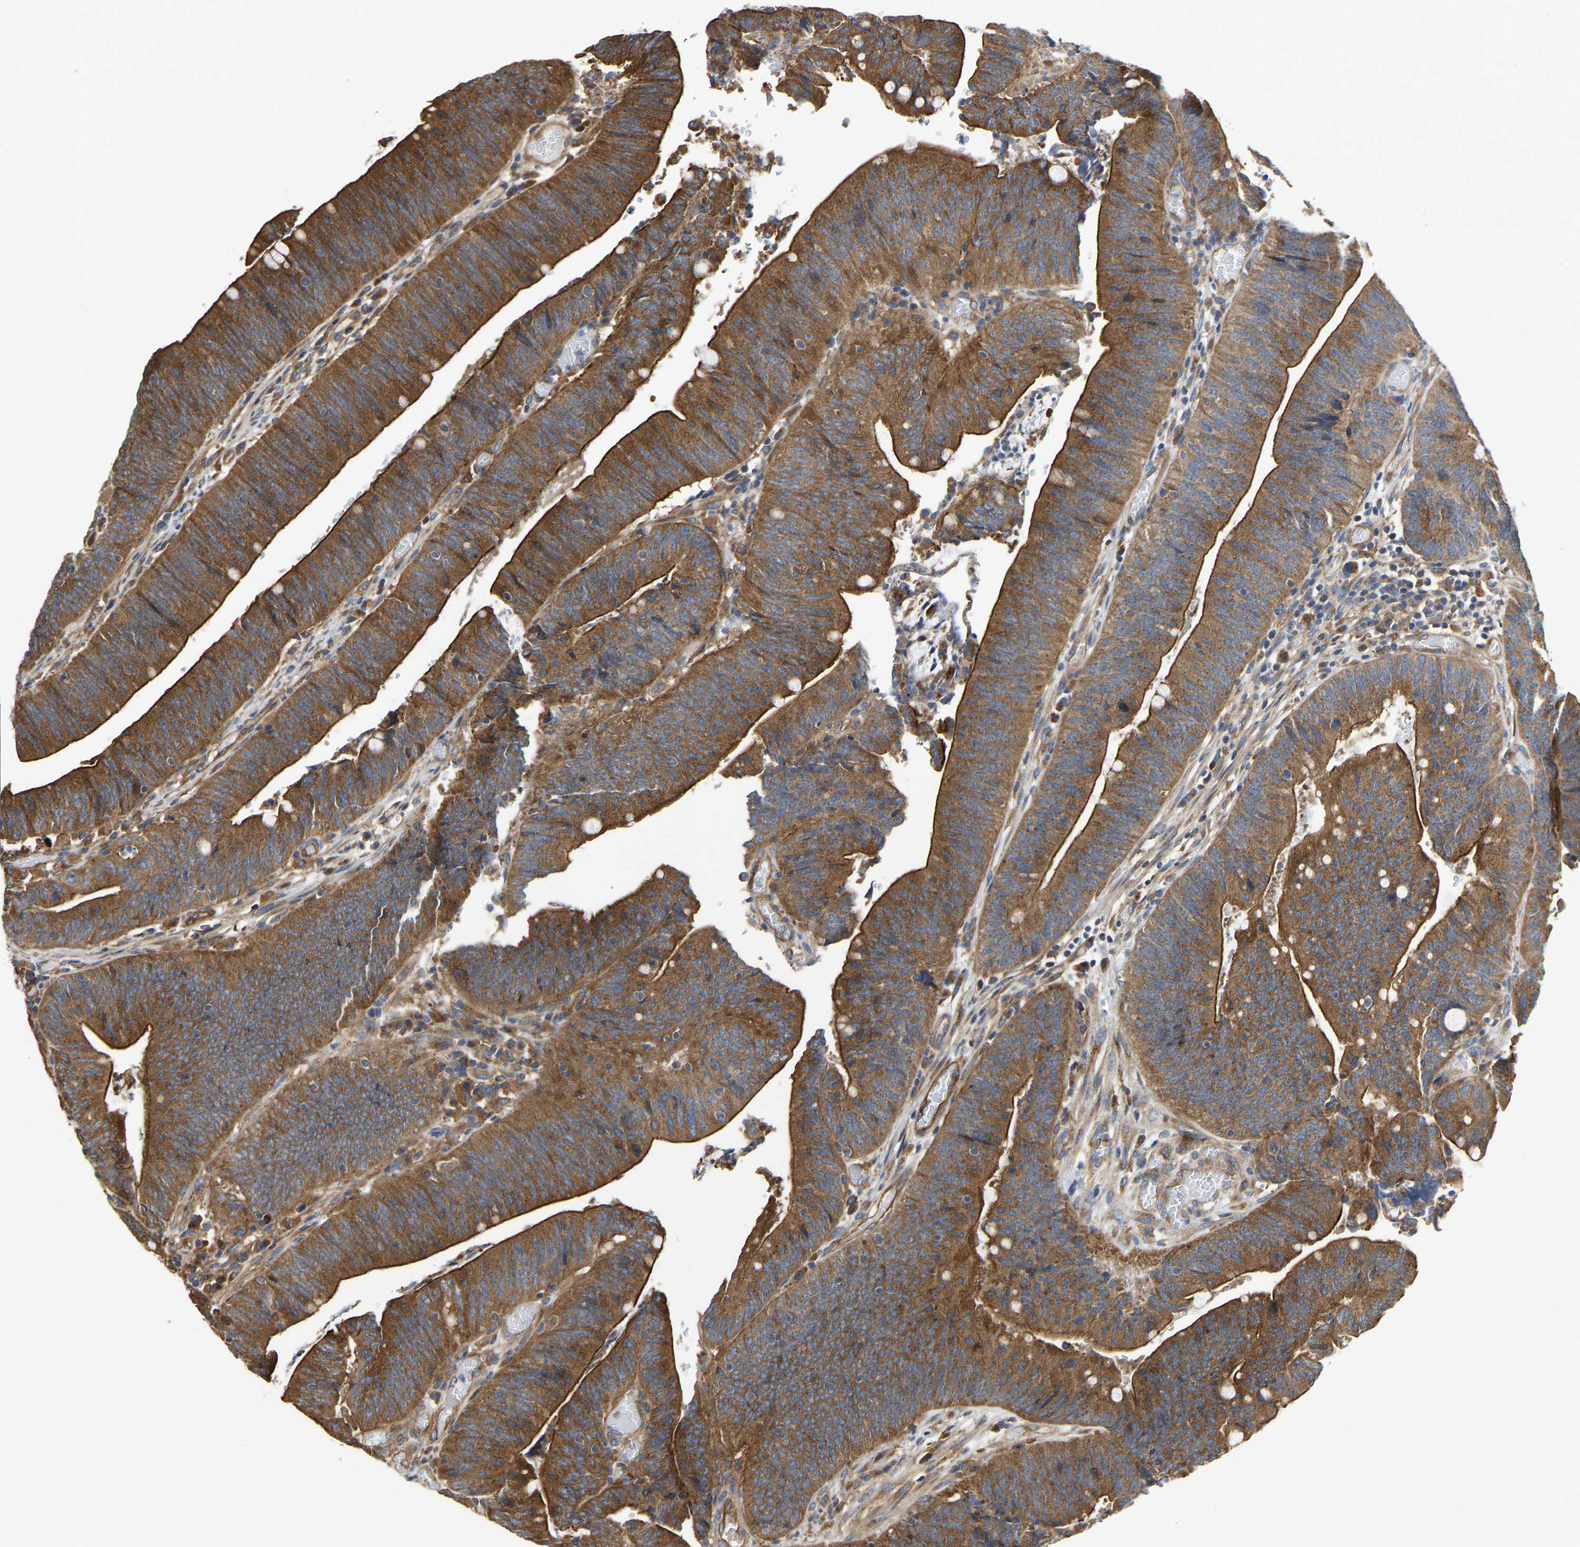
{"staining": {"intensity": "strong", "quantity": ">75%", "location": "cytoplasmic/membranous"}, "tissue": "colorectal cancer", "cell_type": "Tumor cells", "image_type": "cancer", "snomed": [{"axis": "morphology", "description": "Normal tissue, NOS"}, {"axis": "morphology", "description": "Adenocarcinoma, NOS"}, {"axis": "topography", "description": "Rectum"}], "caption": "Colorectal adenocarcinoma tissue demonstrates strong cytoplasmic/membranous positivity in approximately >75% of tumor cells, visualized by immunohistochemistry.", "gene": "FLNB", "patient": {"sex": "female", "age": 66}}